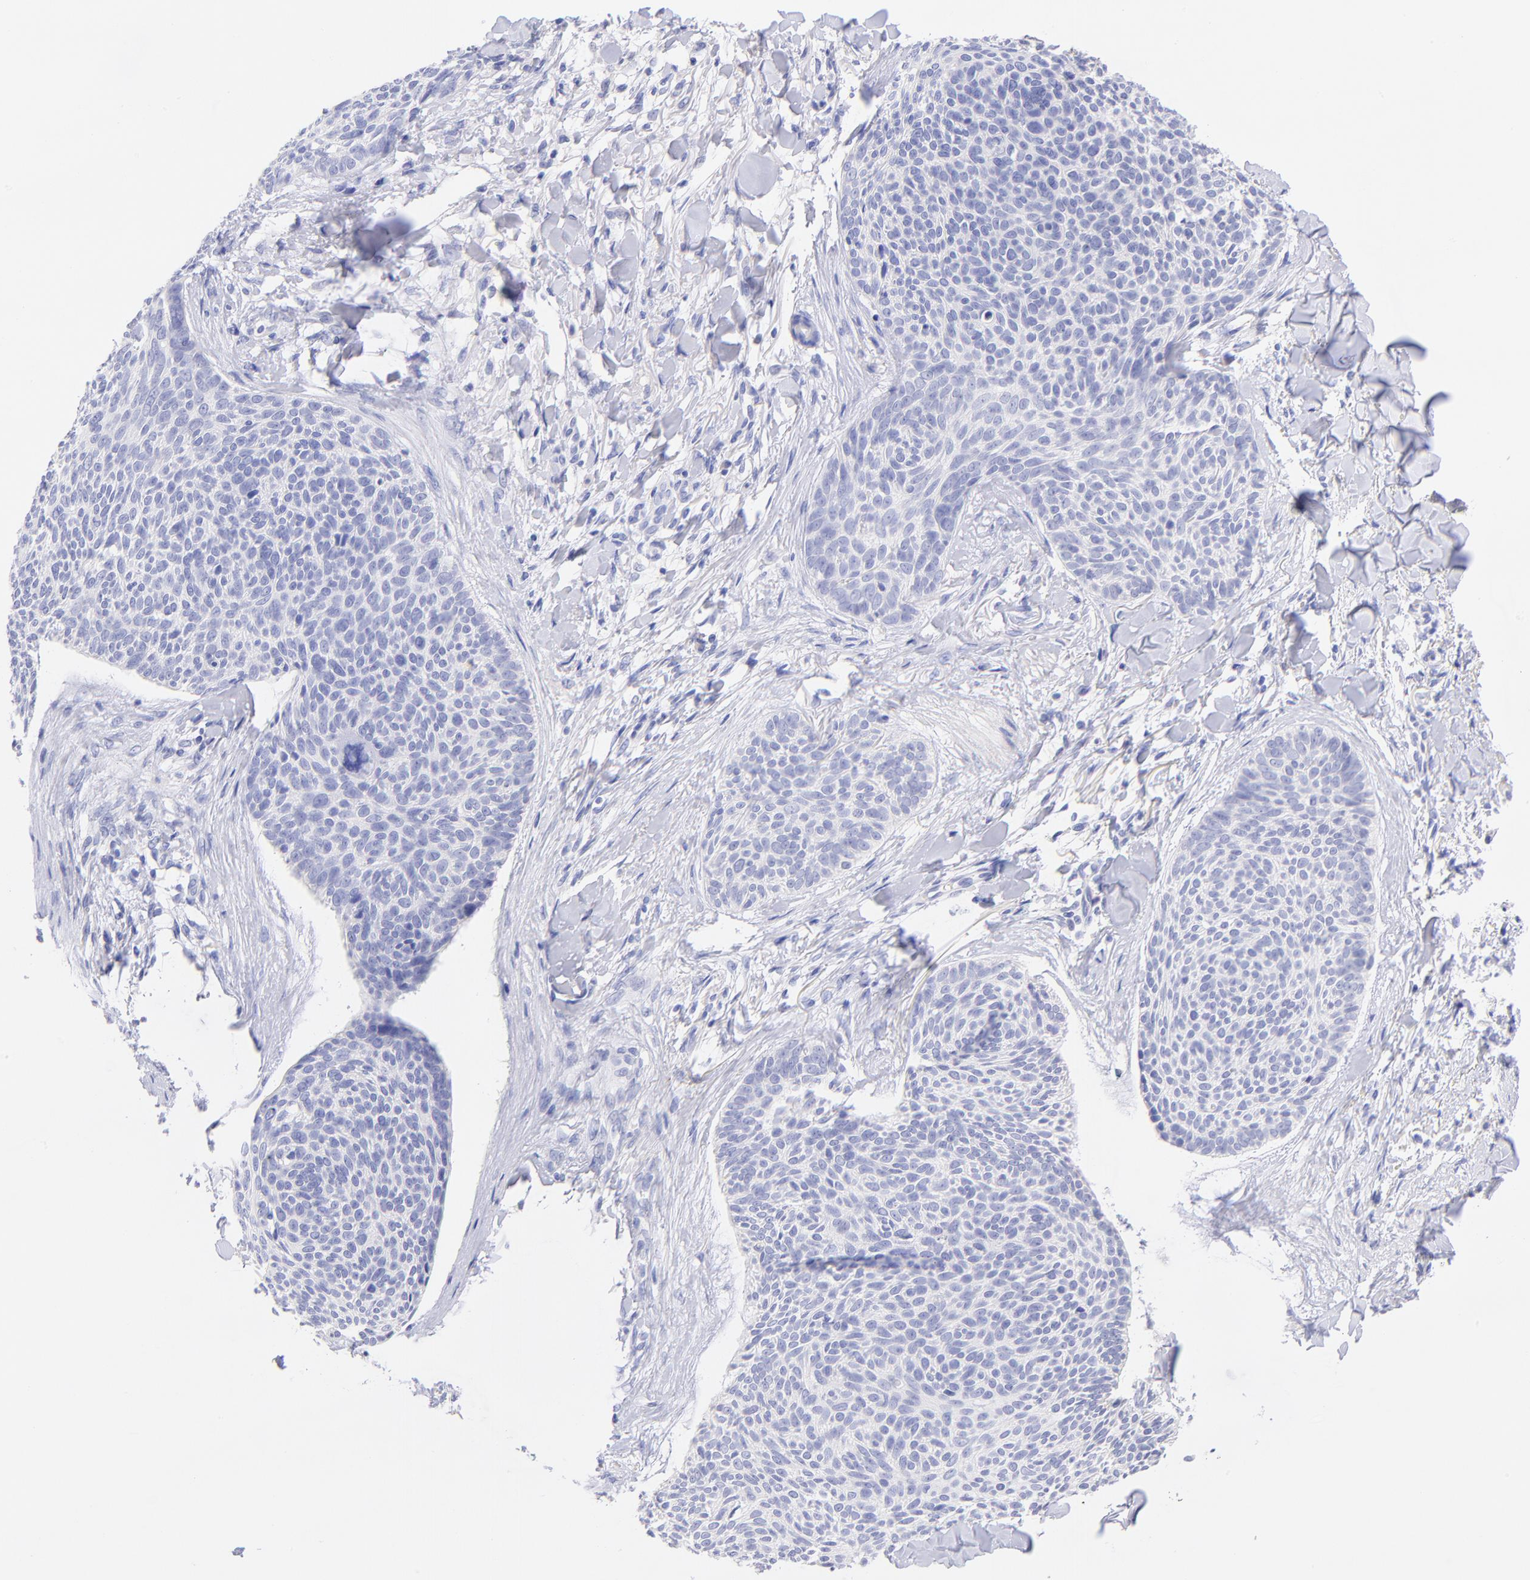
{"staining": {"intensity": "negative", "quantity": "none", "location": "none"}, "tissue": "skin cancer", "cell_type": "Tumor cells", "image_type": "cancer", "snomed": [{"axis": "morphology", "description": "Normal tissue, NOS"}, {"axis": "morphology", "description": "Basal cell carcinoma"}, {"axis": "topography", "description": "Skin"}], "caption": "Tumor cells are negative for brown protein staining in skin cancer (basal cell carcinoma). Nuclei are stained in blue.", "gene": "RAB3B", "patient": {"sex": "female", "age": 57}}